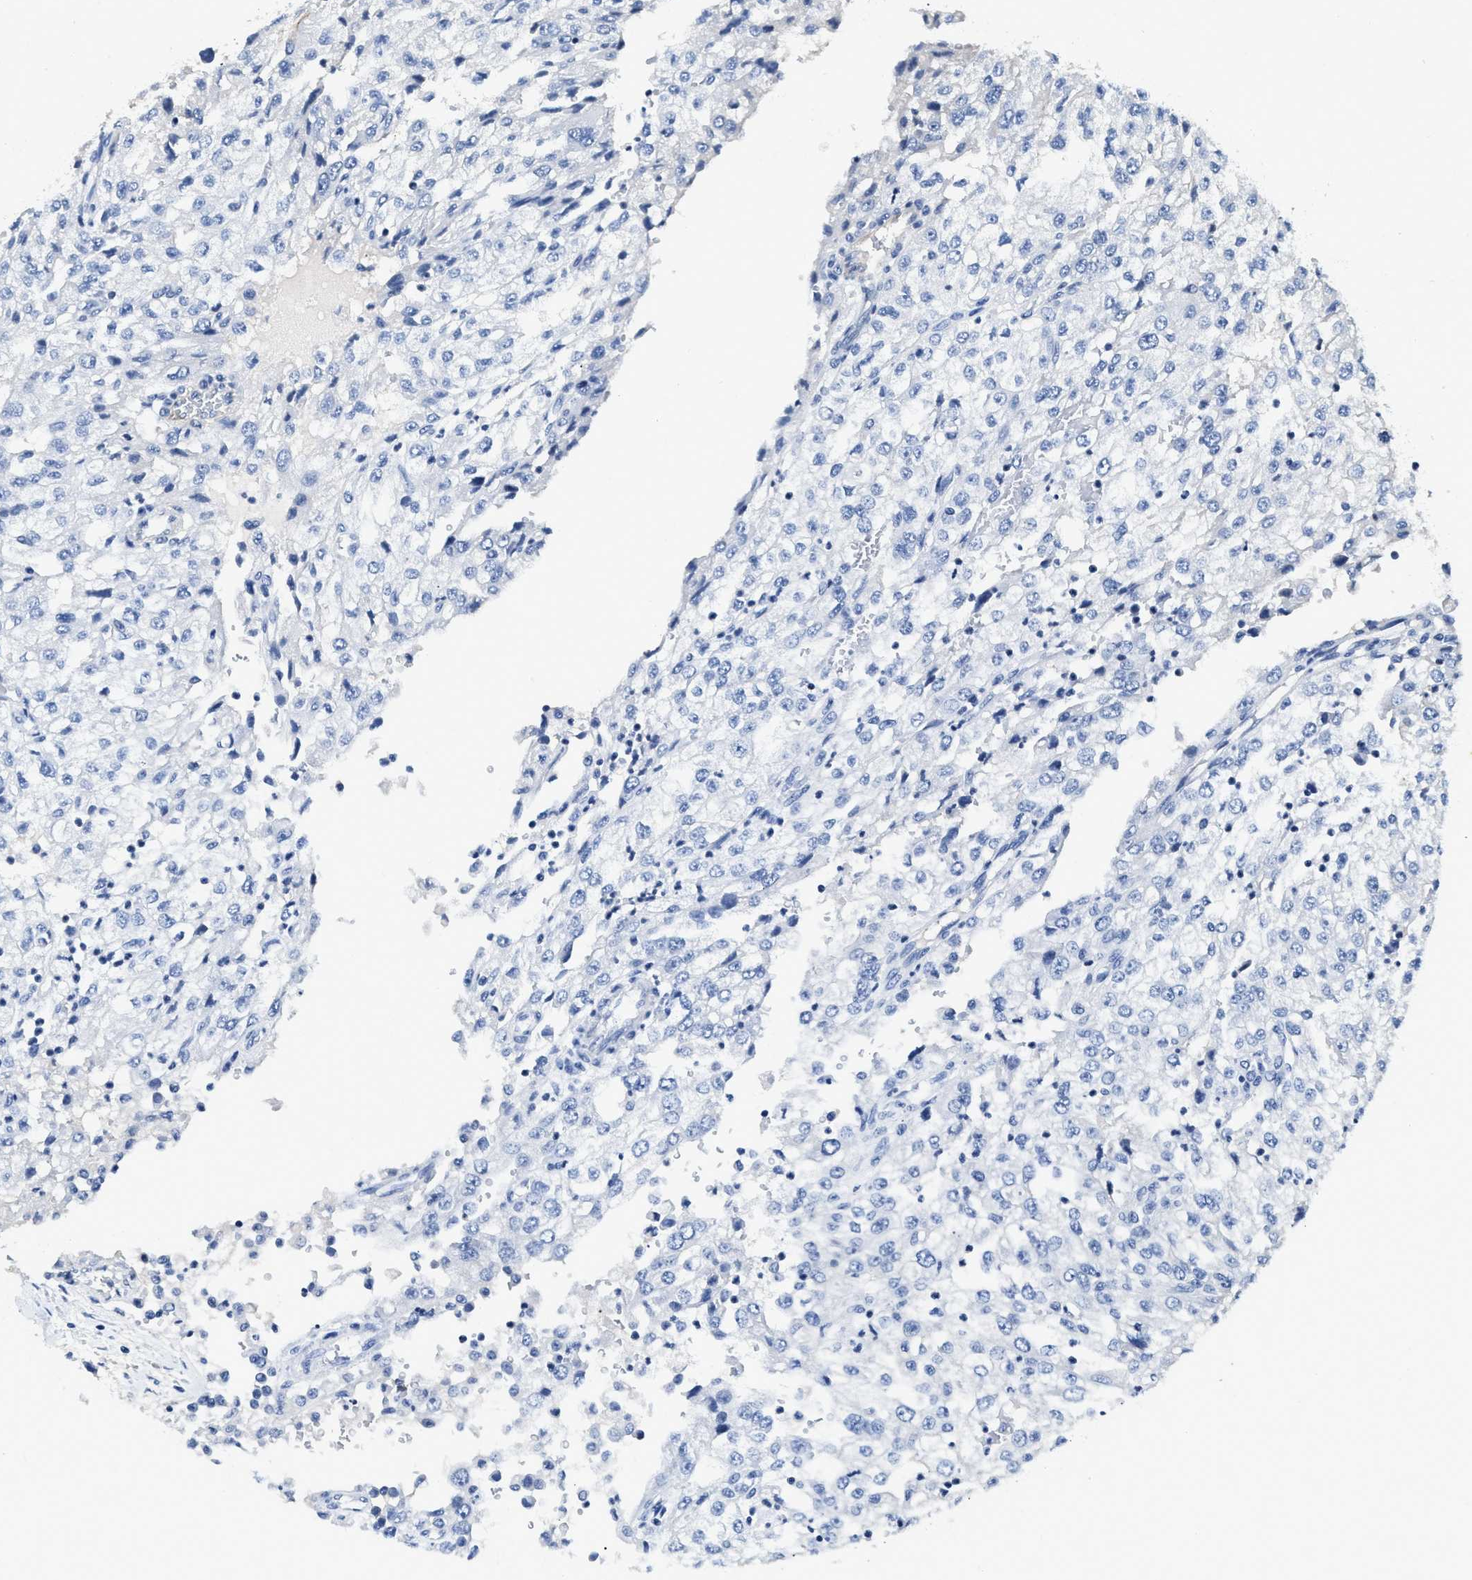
{"staining": {"intensity": "negative", "quantity": "none", "location": "none"}, "tissue": "renal cancer", "cell_type": "Tumor cells", "image_type": "cancer", "snomed": [{"axis": "morphology", "description": "Adenocarcinoma, NOS"}, {"axis": "topography", "description": "Kidney"}], "caption": "Tumor cells are negative for brown protein staining in renal adenocarcinoma.", "gene": "FBLN2", "patient": {"sex": "female", "age": 54}}